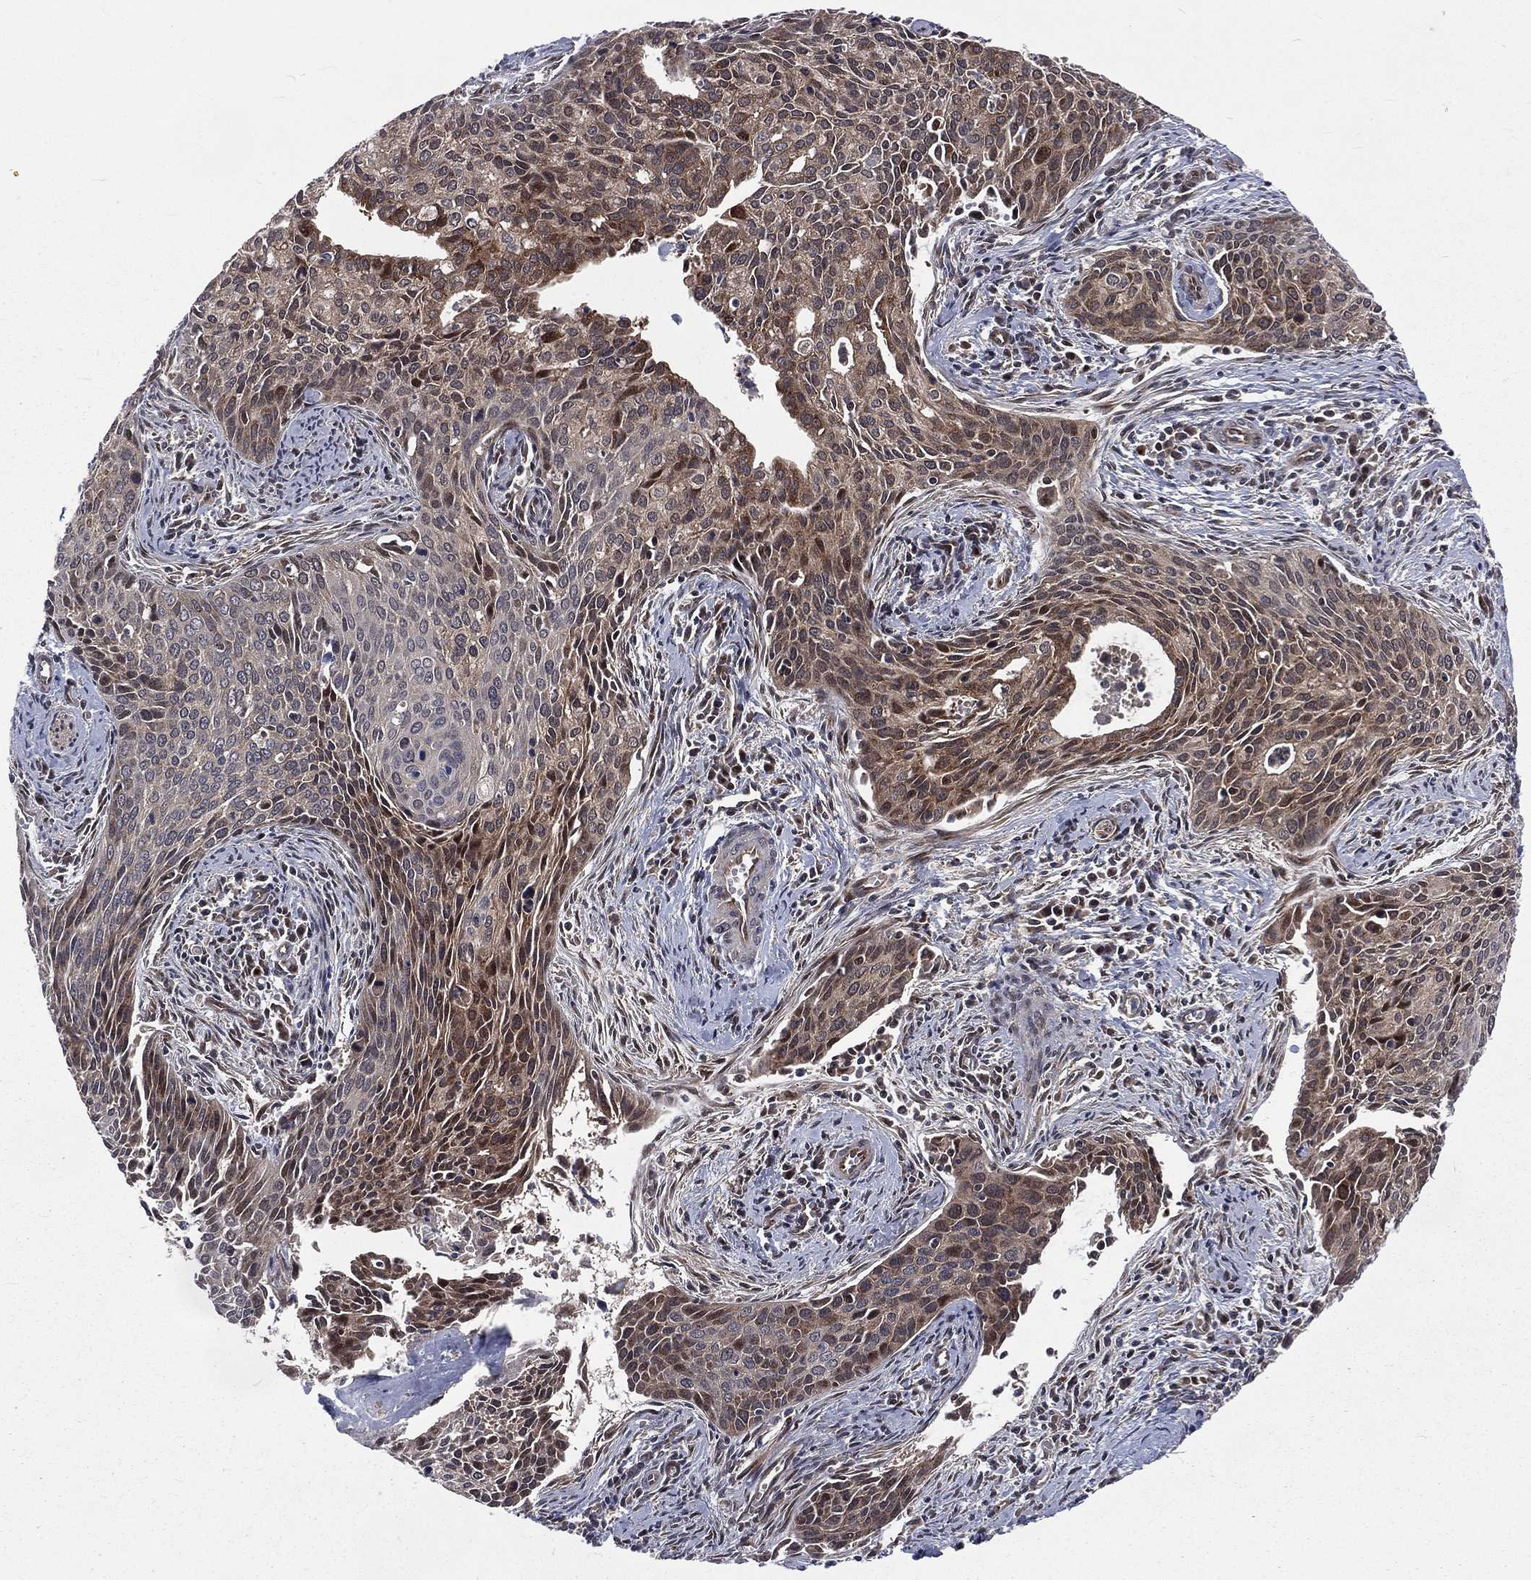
{"staining": {"intensity": "moderate", "quantity": "<25%", "location": "cytoplasmic/membranous"}, "tissue": "cervical cancer", "cell_type": "Tumor cells", "image_type": "cancer", "snomed": [{"axis": "morphology", "description": "Squamous cell carcinoma, NOS"}, {"axis": "topography", "description": "Cervix"}], "caption": "A photomicrograph of human cervical cancer (squamous cell carcinoma) stained for a protein shows moderate cytoplasmic/membranous brown staining in tumor cells. (DAB (3,3'-diaminobenzidine) IHC with brightfield microscopy, high magnification).", "gene": "ARL3", "patient": {"sex": "female", "age": 29}}